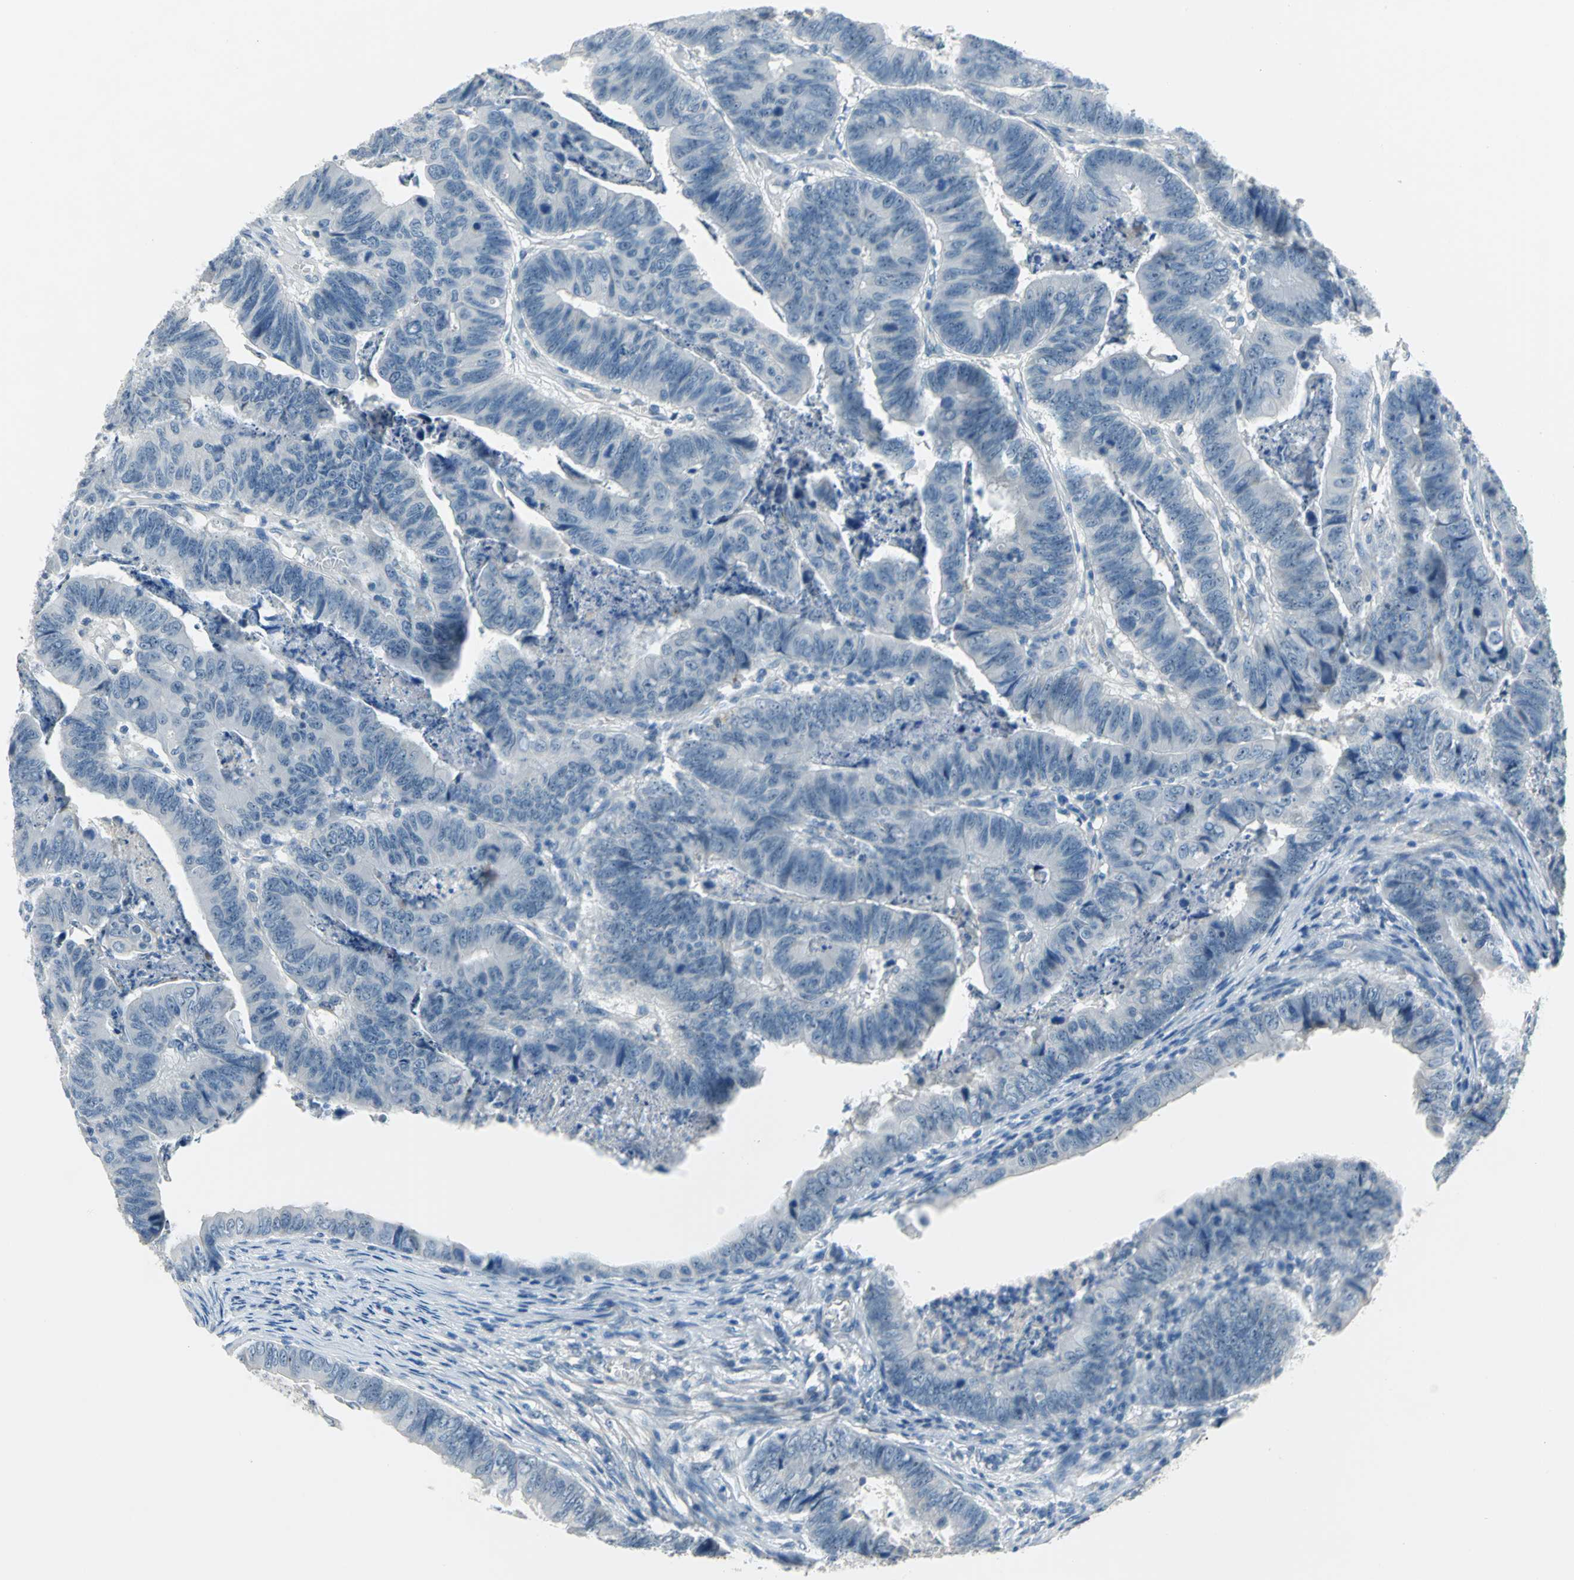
{"staining": {"intensity": "negative", "quantity": "none", "location": "none"}, "tissue": "stomach cancer", "cell_type": "Tumor cells", "image_type": "cancer", "snomed": [{"axis": "morphology", "description": "Adenocarcinoma, NOS"}, {"axis": "topography", "description": "Stomach, lower"}], "caption": "Immunohistochemical staining of stomach cancer shows no significant staining in tumor cells. The staining is performed using DAB brown chromogen with nuclei counter-stained in using hematoxylin.", "gene": "MUC4", "patient": {"sex": "male", "age": 77}}